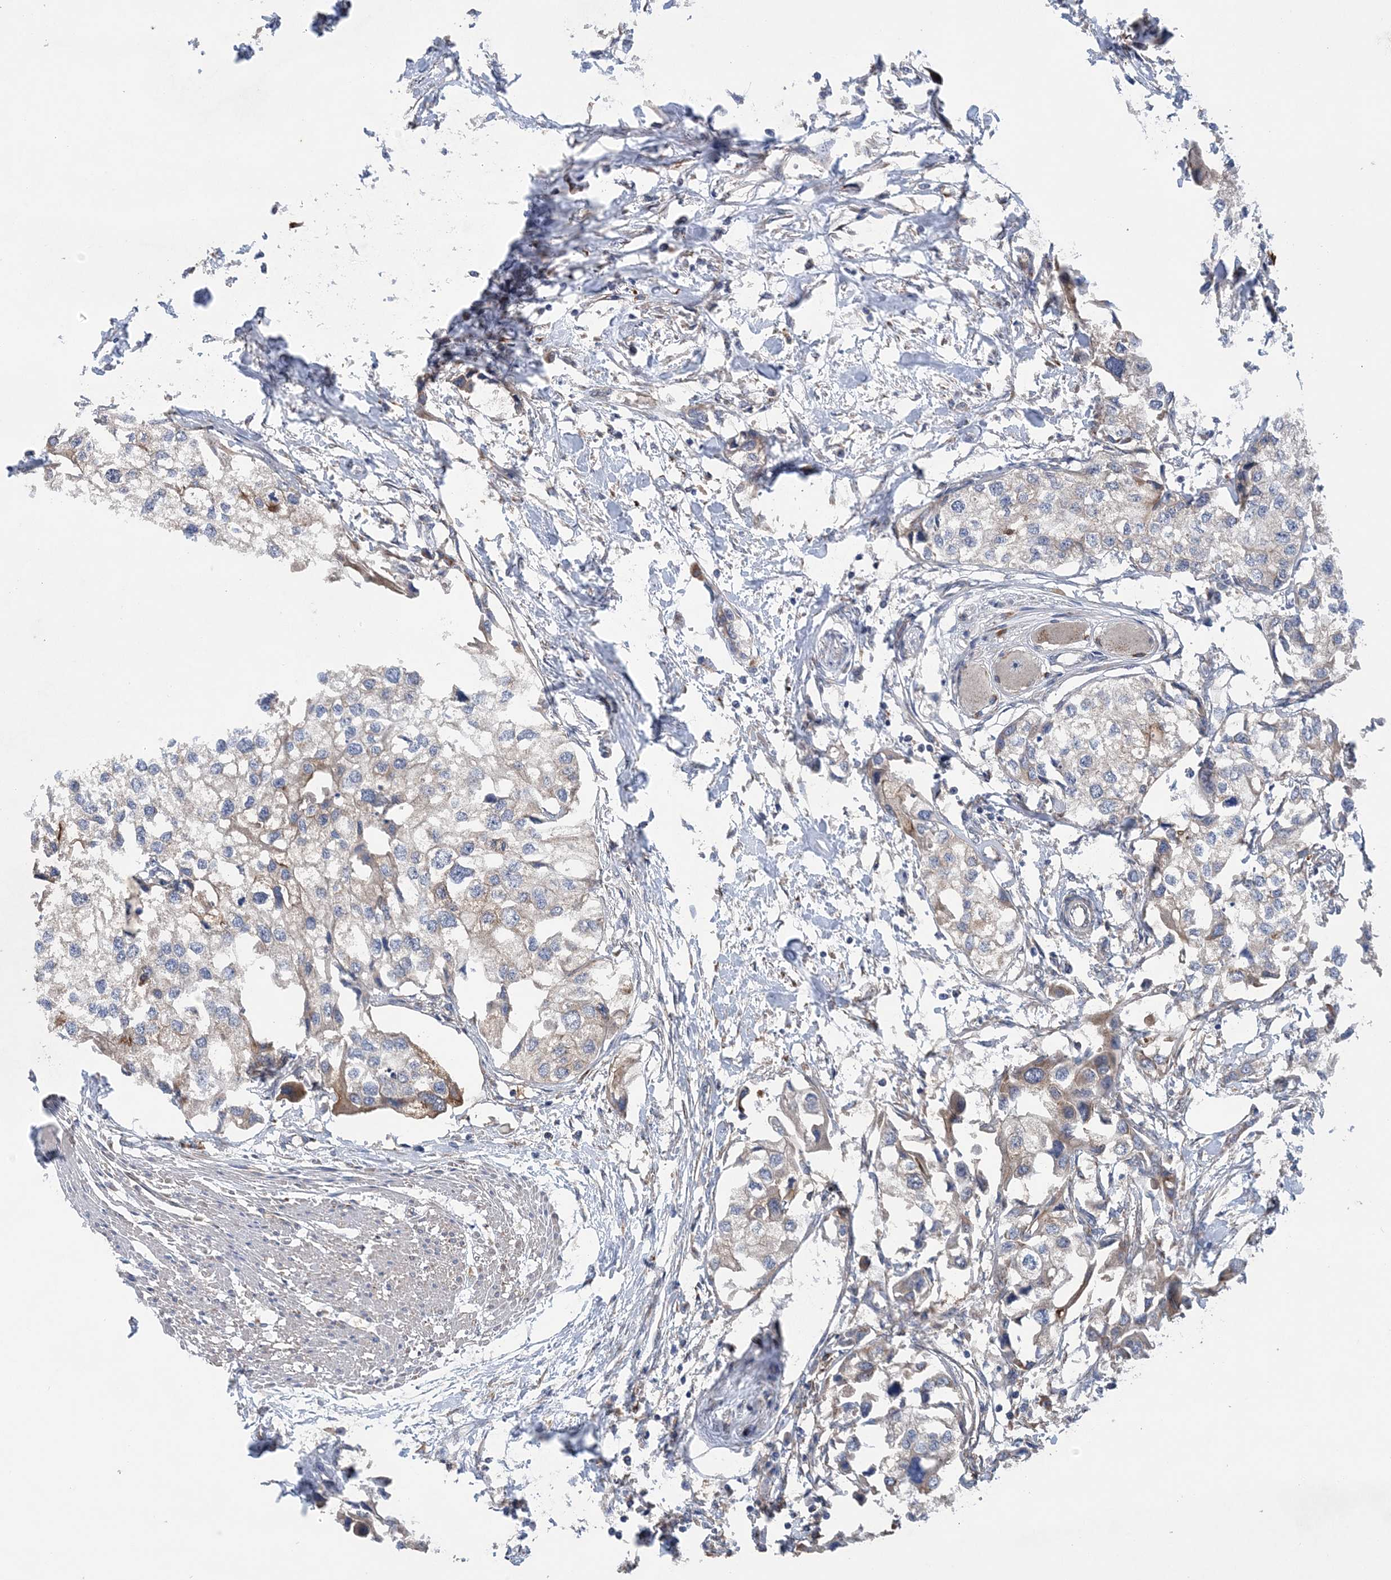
{"staining": {"intensity": "weak", "quantity": "<25%", "location": "cytoplasmic/membranous"}, "tissue": "urothelial cancer", "cell_type": "Tumor cells", "image_type": "cancer", "snomed": [{"axis": "morphology", "description": "Urothelial carcinoma, High grade"}, {"axis": "topography", "description": "Urinary bladder"}], "caption": "Photomicrograph shows no protein positivity in tumor cells of high-grade urothelial carcinoma tissue.", "gene": "PTTG1IP", "patient": {"sex": "male", "age": 64}}